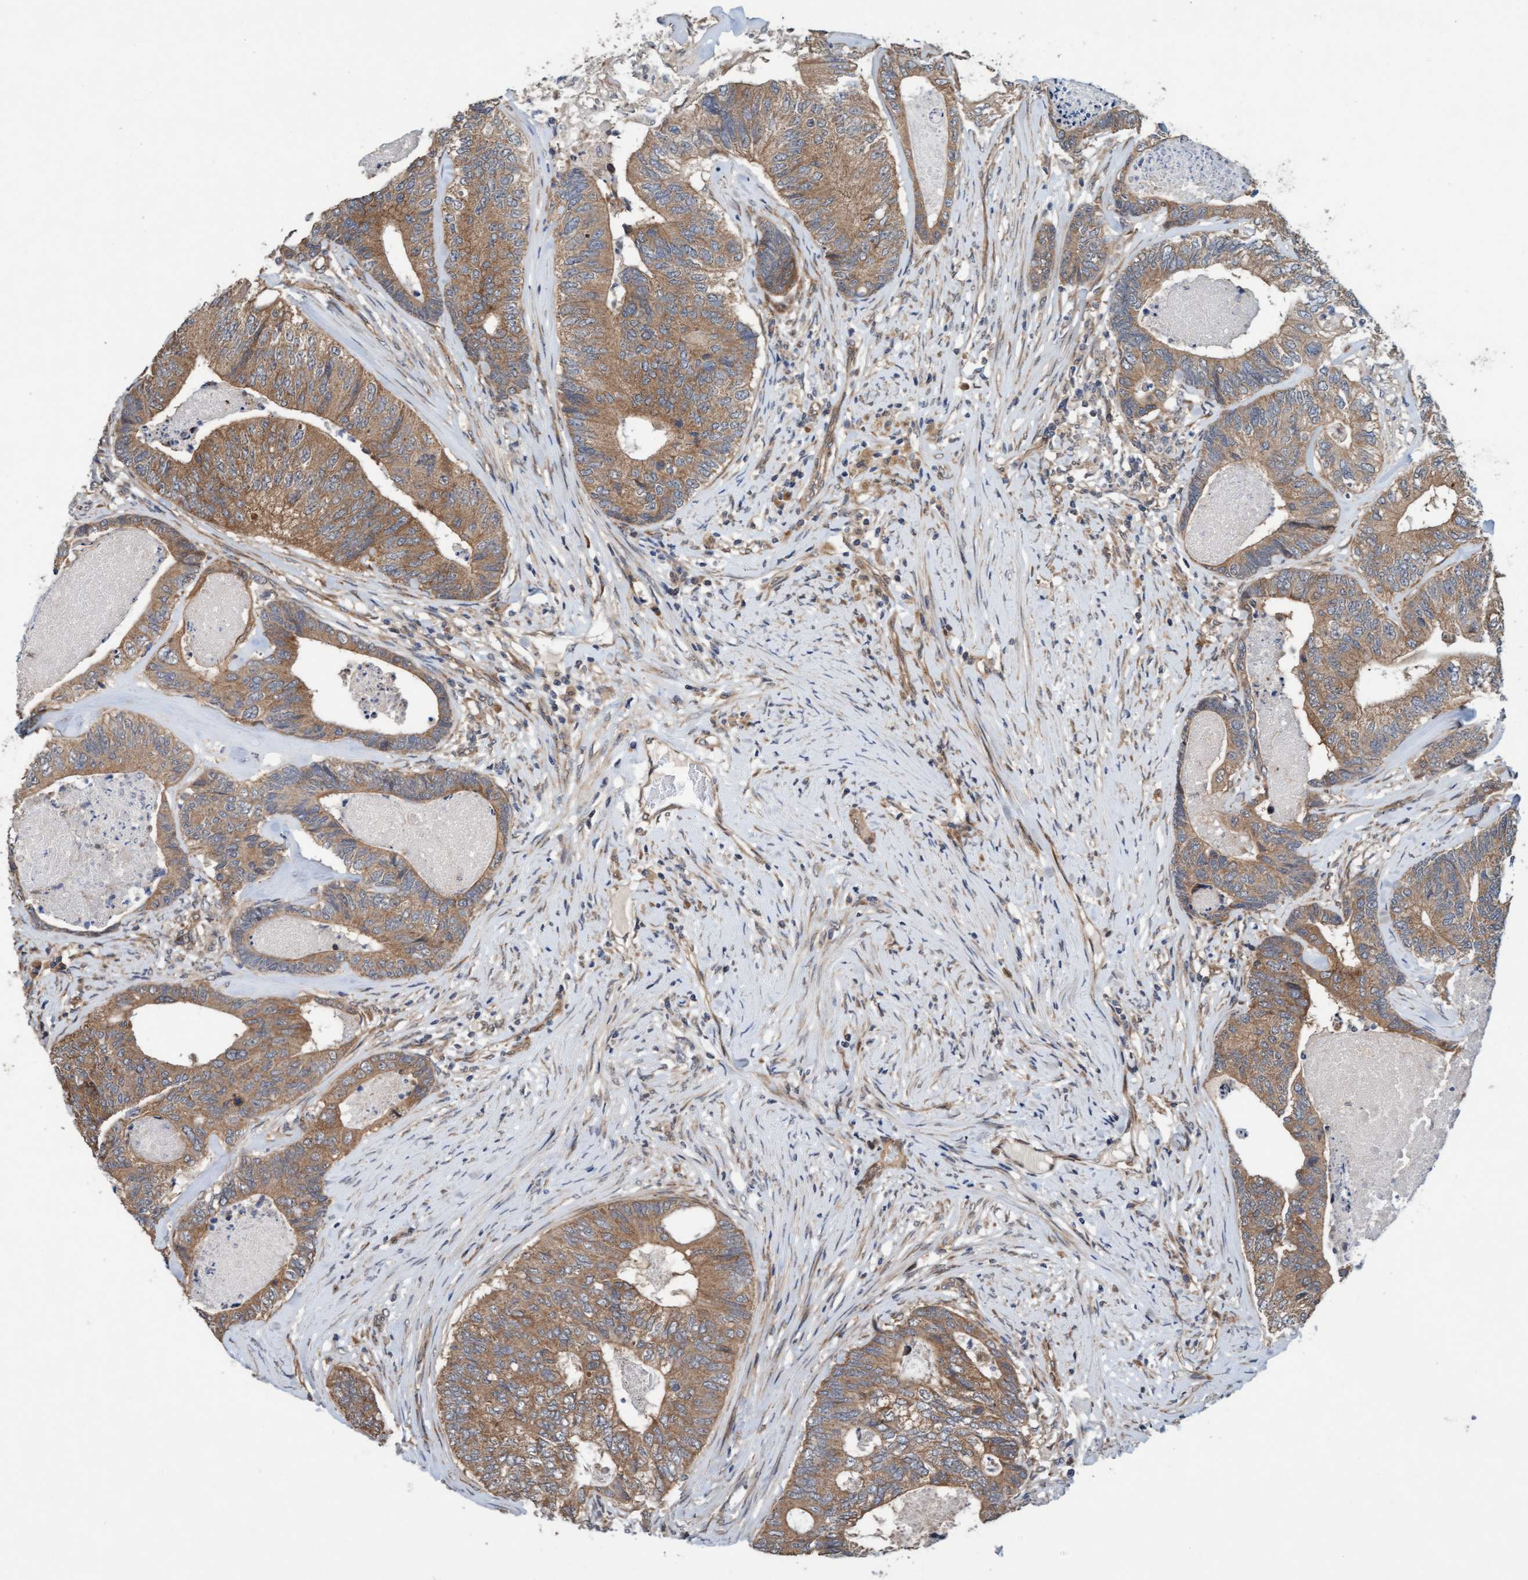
{"staining": {"intensity": "moderate", "quantity": ">75%", "location": "cytoplasmic/membranous"}, "tissue": "colorectal cancer", "cell_type": "Tumor cells", "image_type": "cancer", "snomed": [{"axis": "morphology", "description": "Adenocarcinoma, NOS"}, {"axis": "topography", "description": "Colon"}], "caption": "IHC histopathology image of human adenocarcinoma (colorectal) stained for a protein (brown), which shows medium levels of moderate cytoplasmic/membranous expression in approximately >75% of tumor cells.", "gene": "MLXIP", "patient": {"sex": "female", "age": 67}}